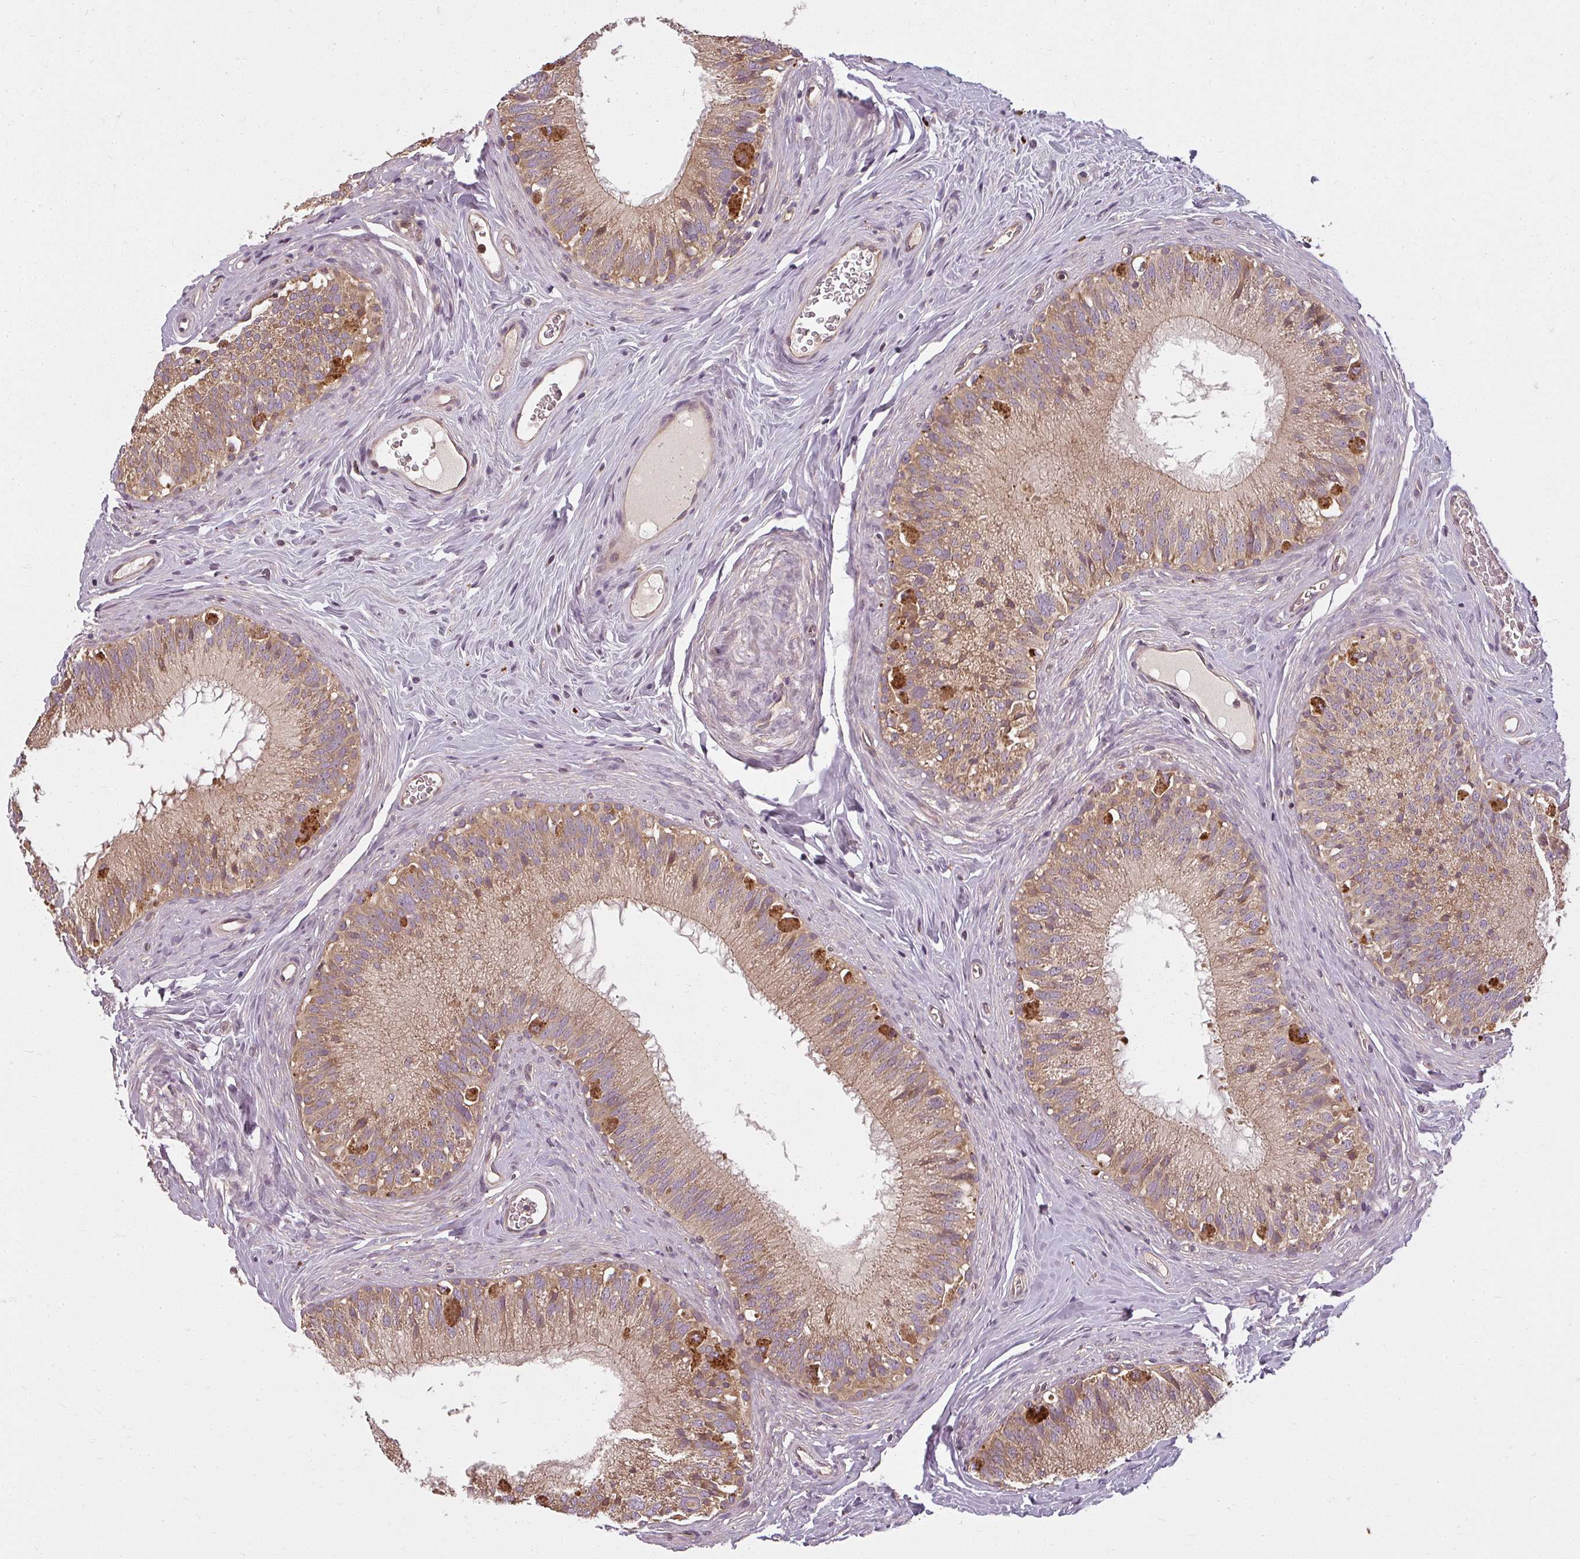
{"staining": {"intensity": "strong", "quantity": "25%-75%", "location": "cytoplasmic/membranous"}, "tissue": "epididymis", "cell_type": "Glandular cells", "image_type": "normal", "snomed": [{"axis": "morphology", "description": "Normal tissue, NOS"}, {"axis": "topography", "description": "Epididymis"}], "caption": "Protein staining of benign epididymis displays strong cytoplasmic/membranous positivity in approximately 25%-75% of glandular cells.", "gene": "RPL24", "patient": {"sex": "male", "age": 38}}